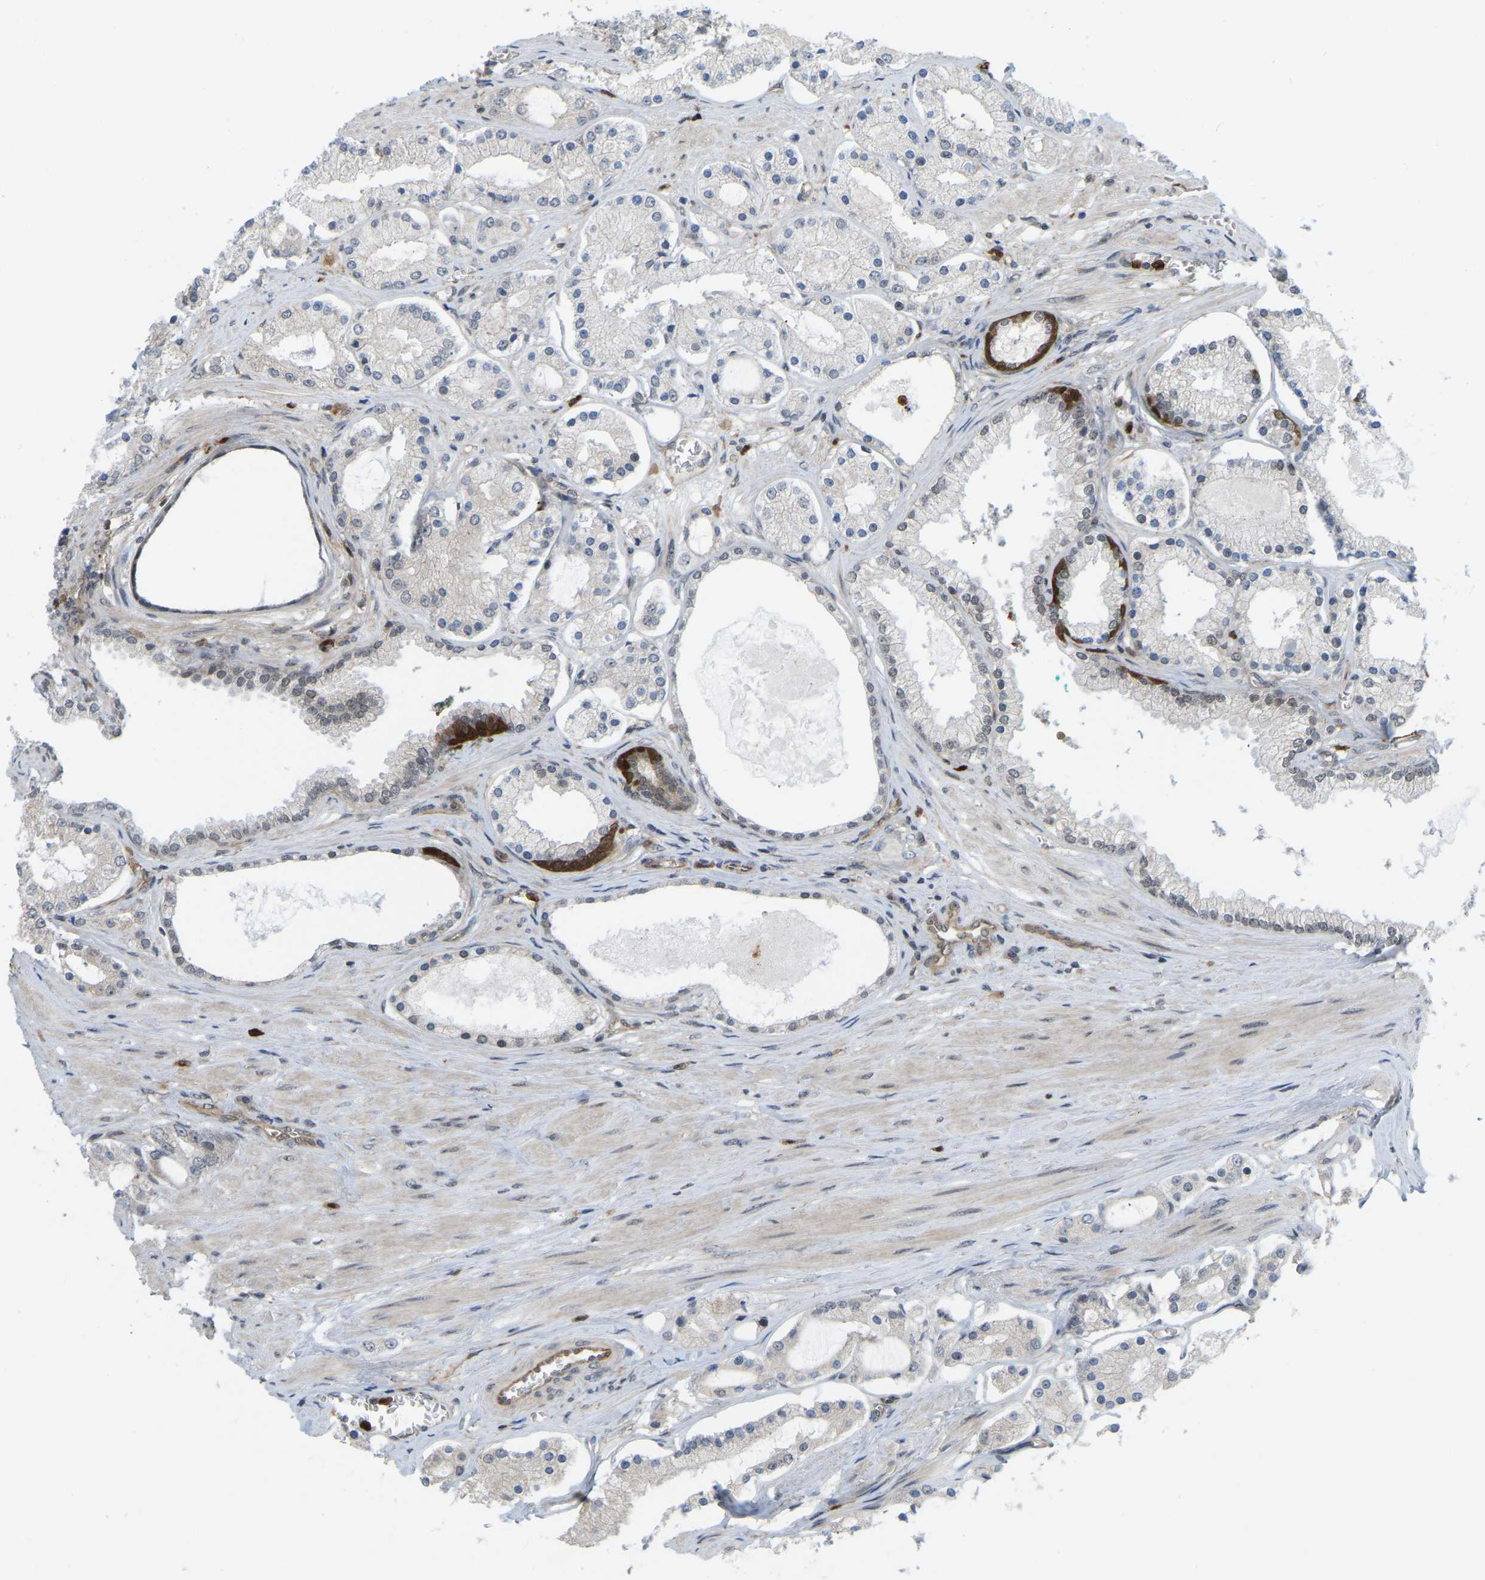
{"staining": {"intensity": "negative", "quantity": "none", "location": "none"}, "tissue": "prostate cancer", "cell_type": "Tumor cells", "image_type": "cancer", "snomed": [{"axis": "morphology", "description": "Adenocarcinoma, High grade"}, {"axis": "topography", "description": "Prostate"}], "caption": "A micrograph of human prostate cancer (high-grade adenocarcinoma) is negative for staining in tumor cells.", "gene": "SERPINB5", "patient": {"sex": "male", "age": 66}}